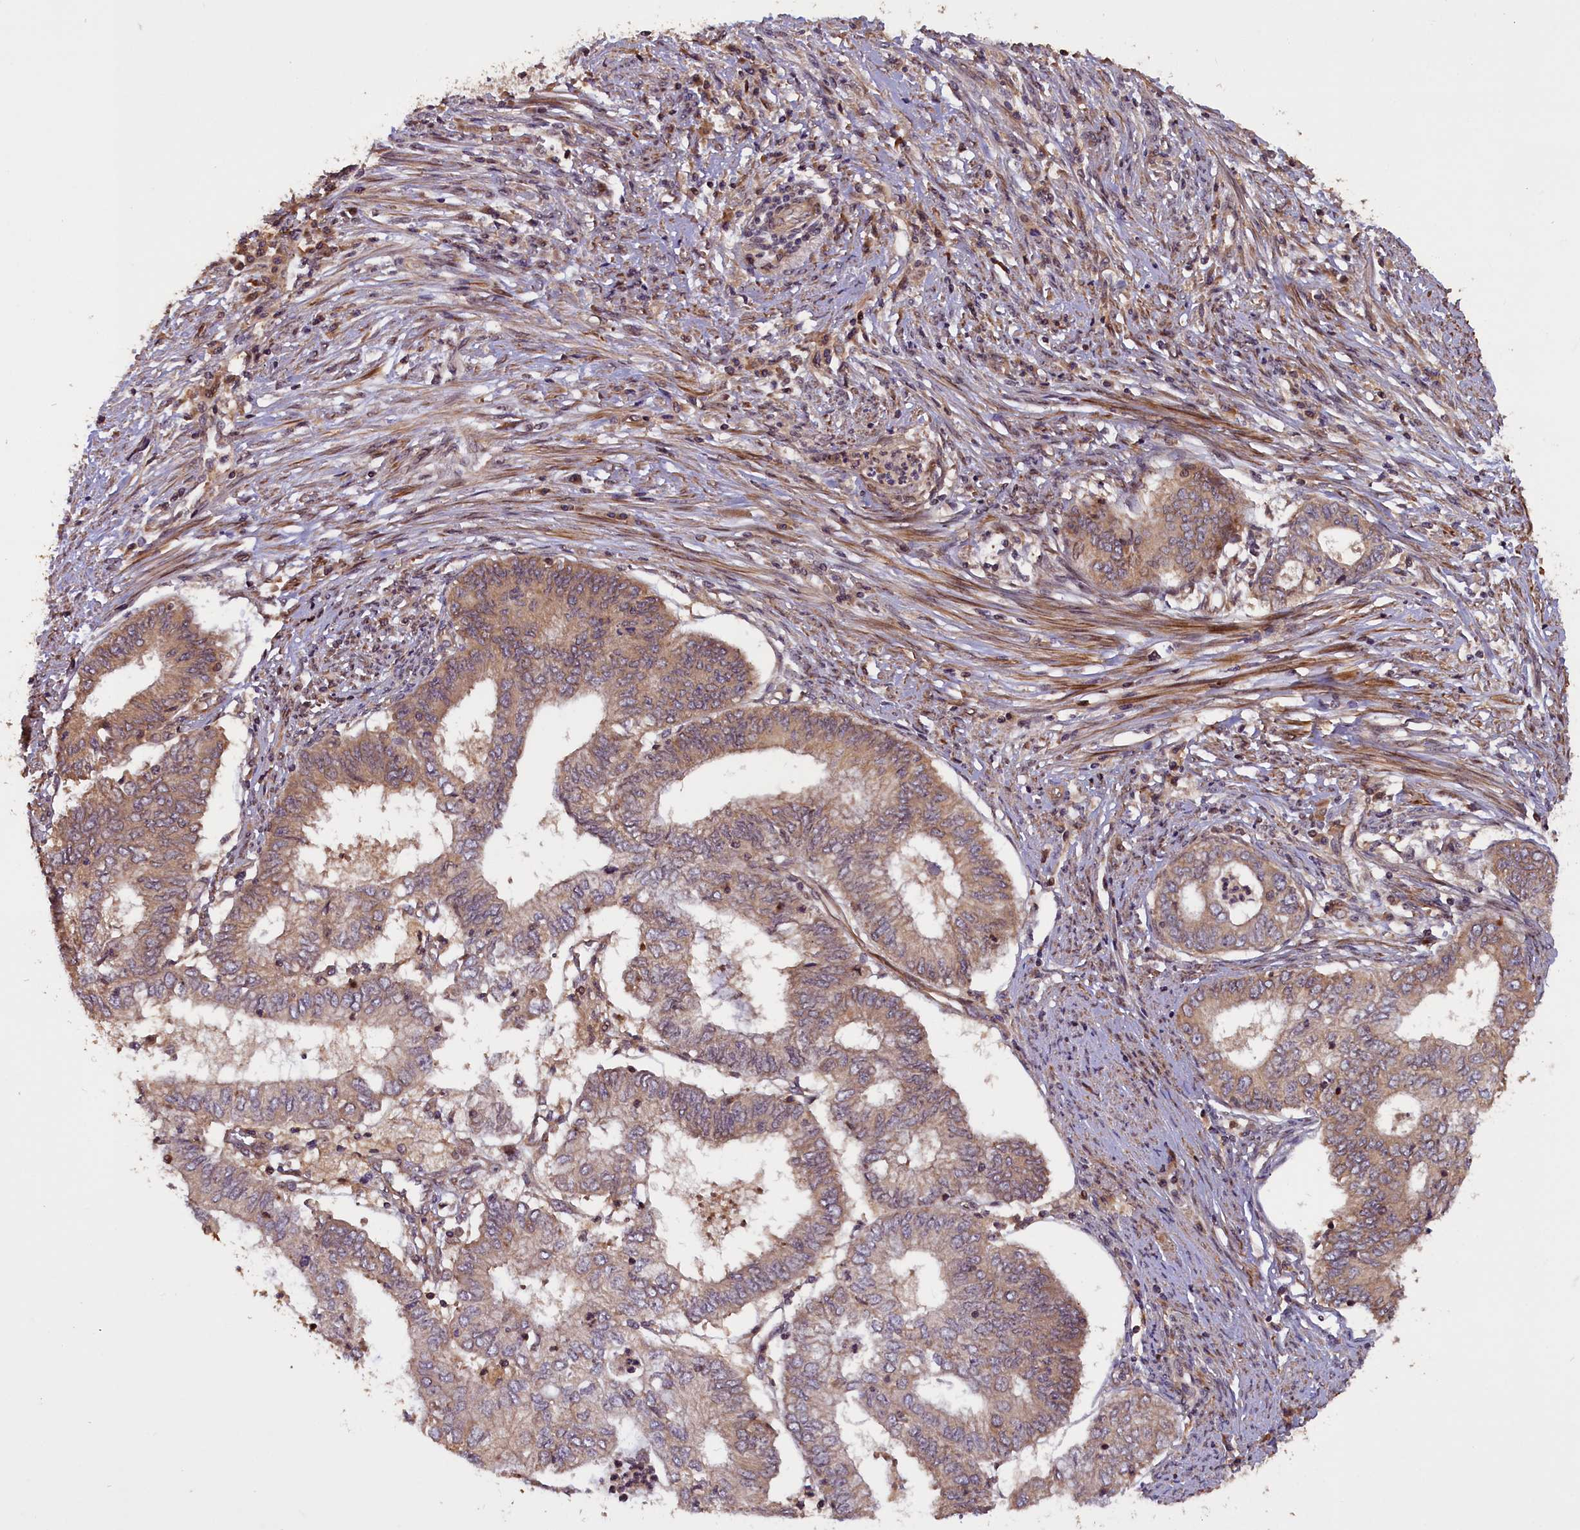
{"staining": {"intensity": "weak", "quantity": ">75%", "location": "cytoplasmic/membranous"}, "tissue": "endometrial cancer", "cell_type": "Tumor cells", "image_type": "cancer", "snomed": [{"axis": "morphology", "description": "Adenocarcinoma, NOS"}, {"axis": "topography", "description": "Endometrium"}], "caption": "Adenocarcinoma (endometrial) tissue demonstrates weak cytoplasmic/membranous expression in approximately >75% of tumor cells", "gene": "DNAJB9", "patient": {"sex": "female", "age": 68}}